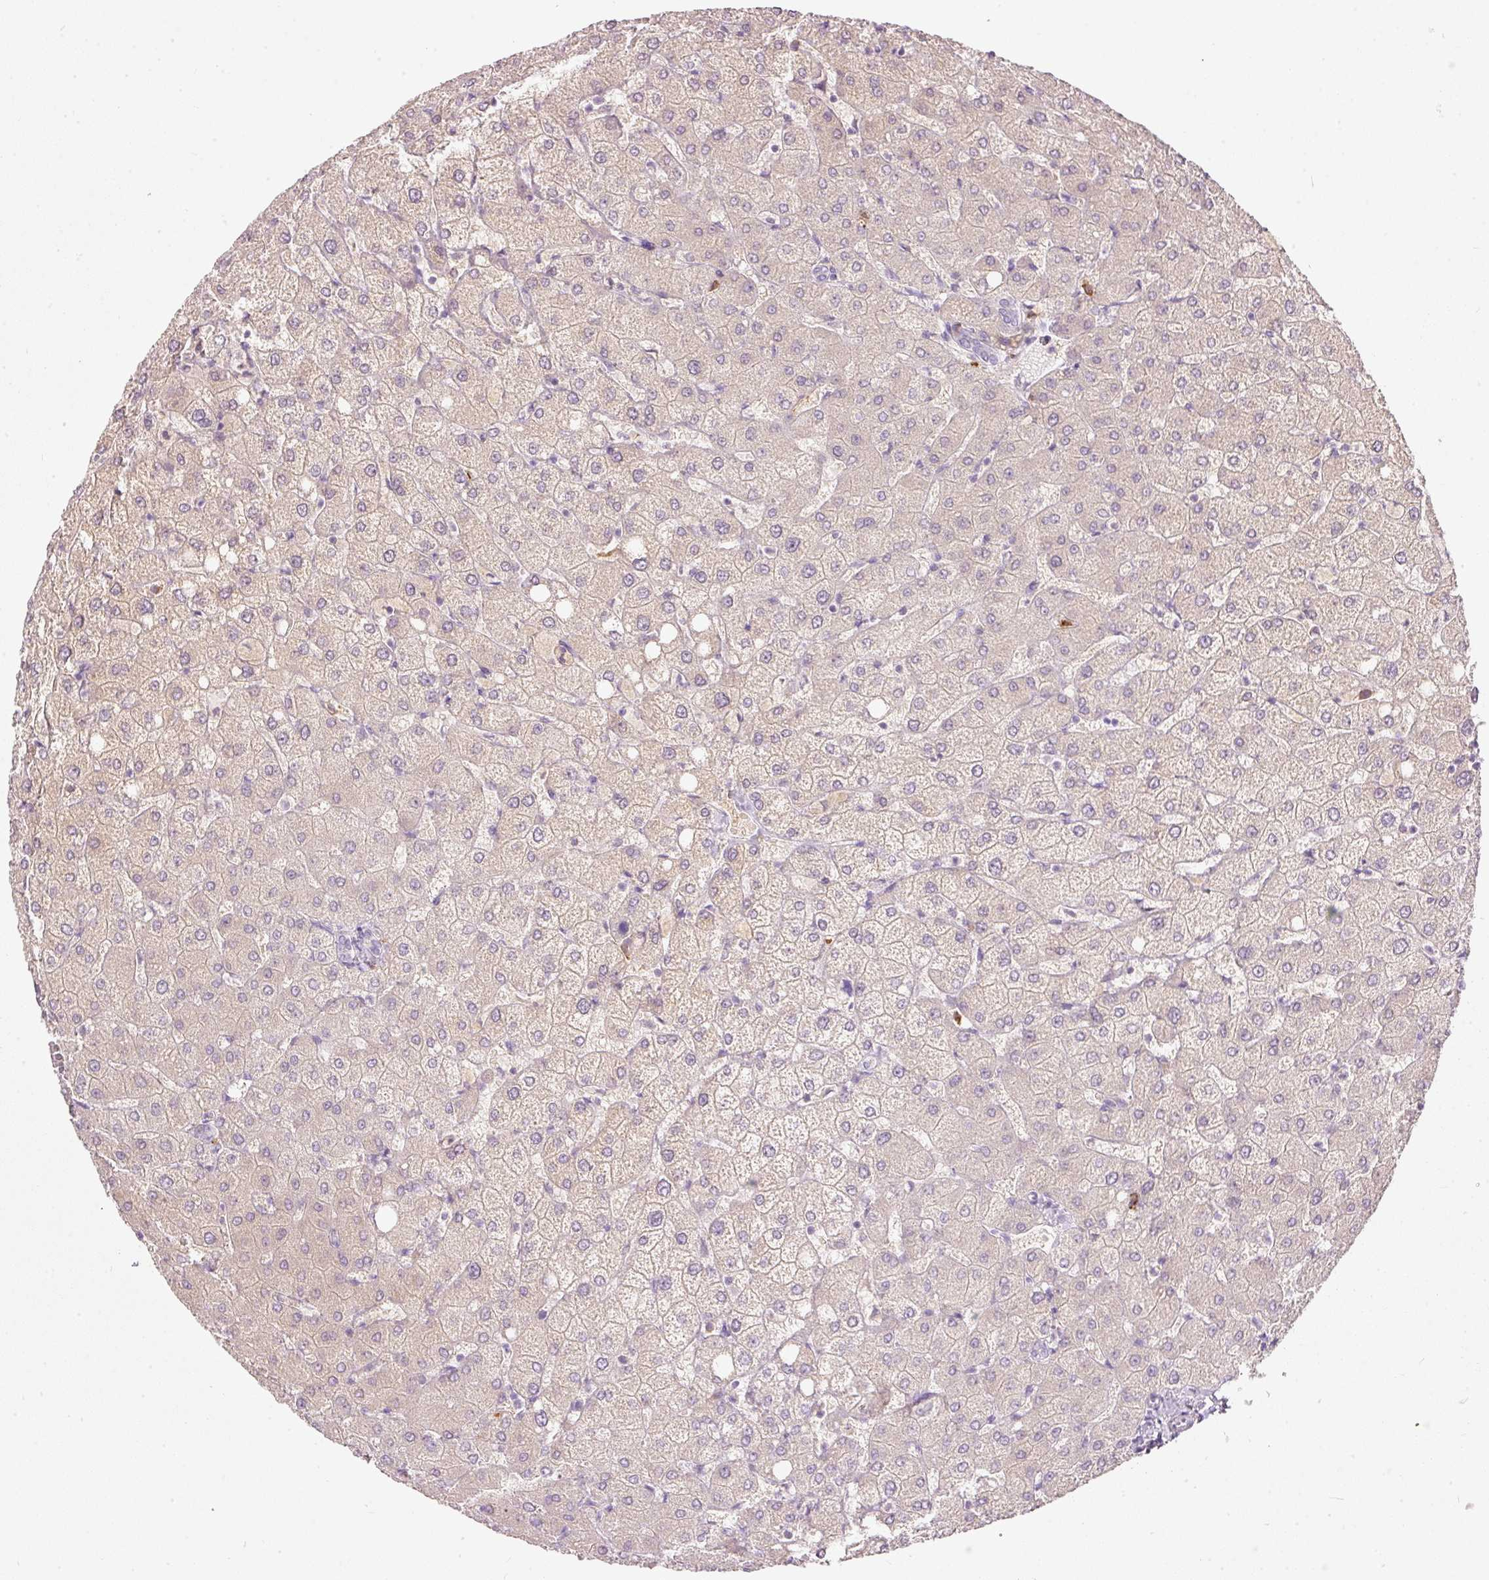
{"staining": {"intensity": "negative", "quantity": "none", "location": "none"}, "tissue": "liver", "cell_type": "Cholangiocytes", "image_type": "normal", "snomed": [{"axis": "morphology", "description": "Normal tissue, NOS"}, {"axis": "topography", "description": "Liver"}], "caption": "Photomicrograph shows no protein positivity in cholangiocytes of benign liver.", "gene": "MTHFD2", "patient": {"sex": "female", "age": 54}}